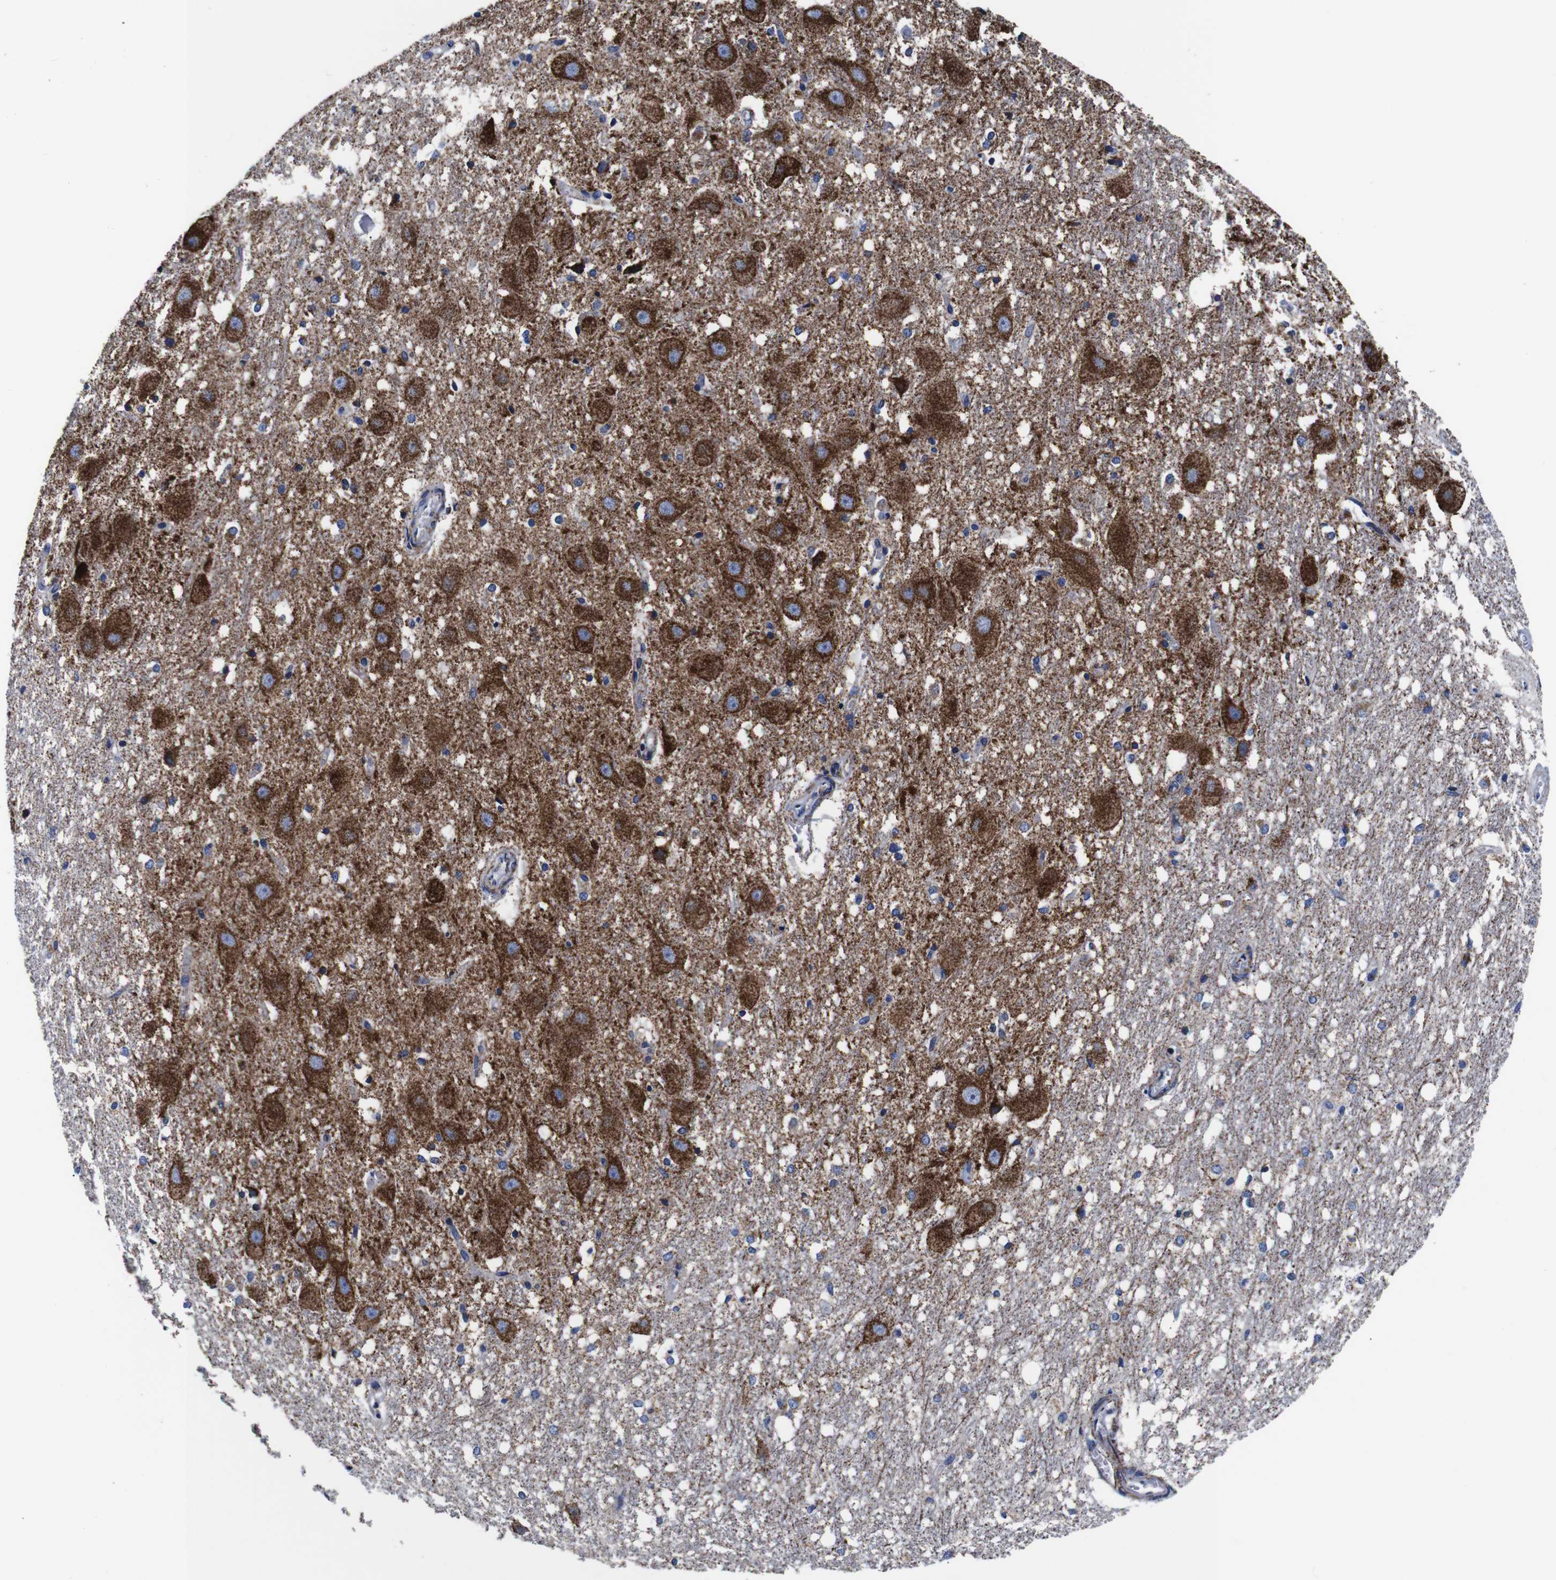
{"staining": {"intensity": "moderate", "quantity": "25%-75%", "location": "cytoplasmic/membranous"}, "tissue": "hippocampus", "cell_type": "Glial cells", "image_type": "normal", "snomed": [{"axis": "morphology", "description": "Normal tissue, NOS"}, {"axis": "topography", "description": "Hippocampus"}], "caption": "Immunohistochemistry micrograph of unremarkable human hippocampus stained for a protein (brown), which displays medium levels of moderate cytoplasmic/membranous positivity in approximately 25%-75% of glial cells.", "gene": "FKBP9", "patient": {"sex": "female", "age": 19}}